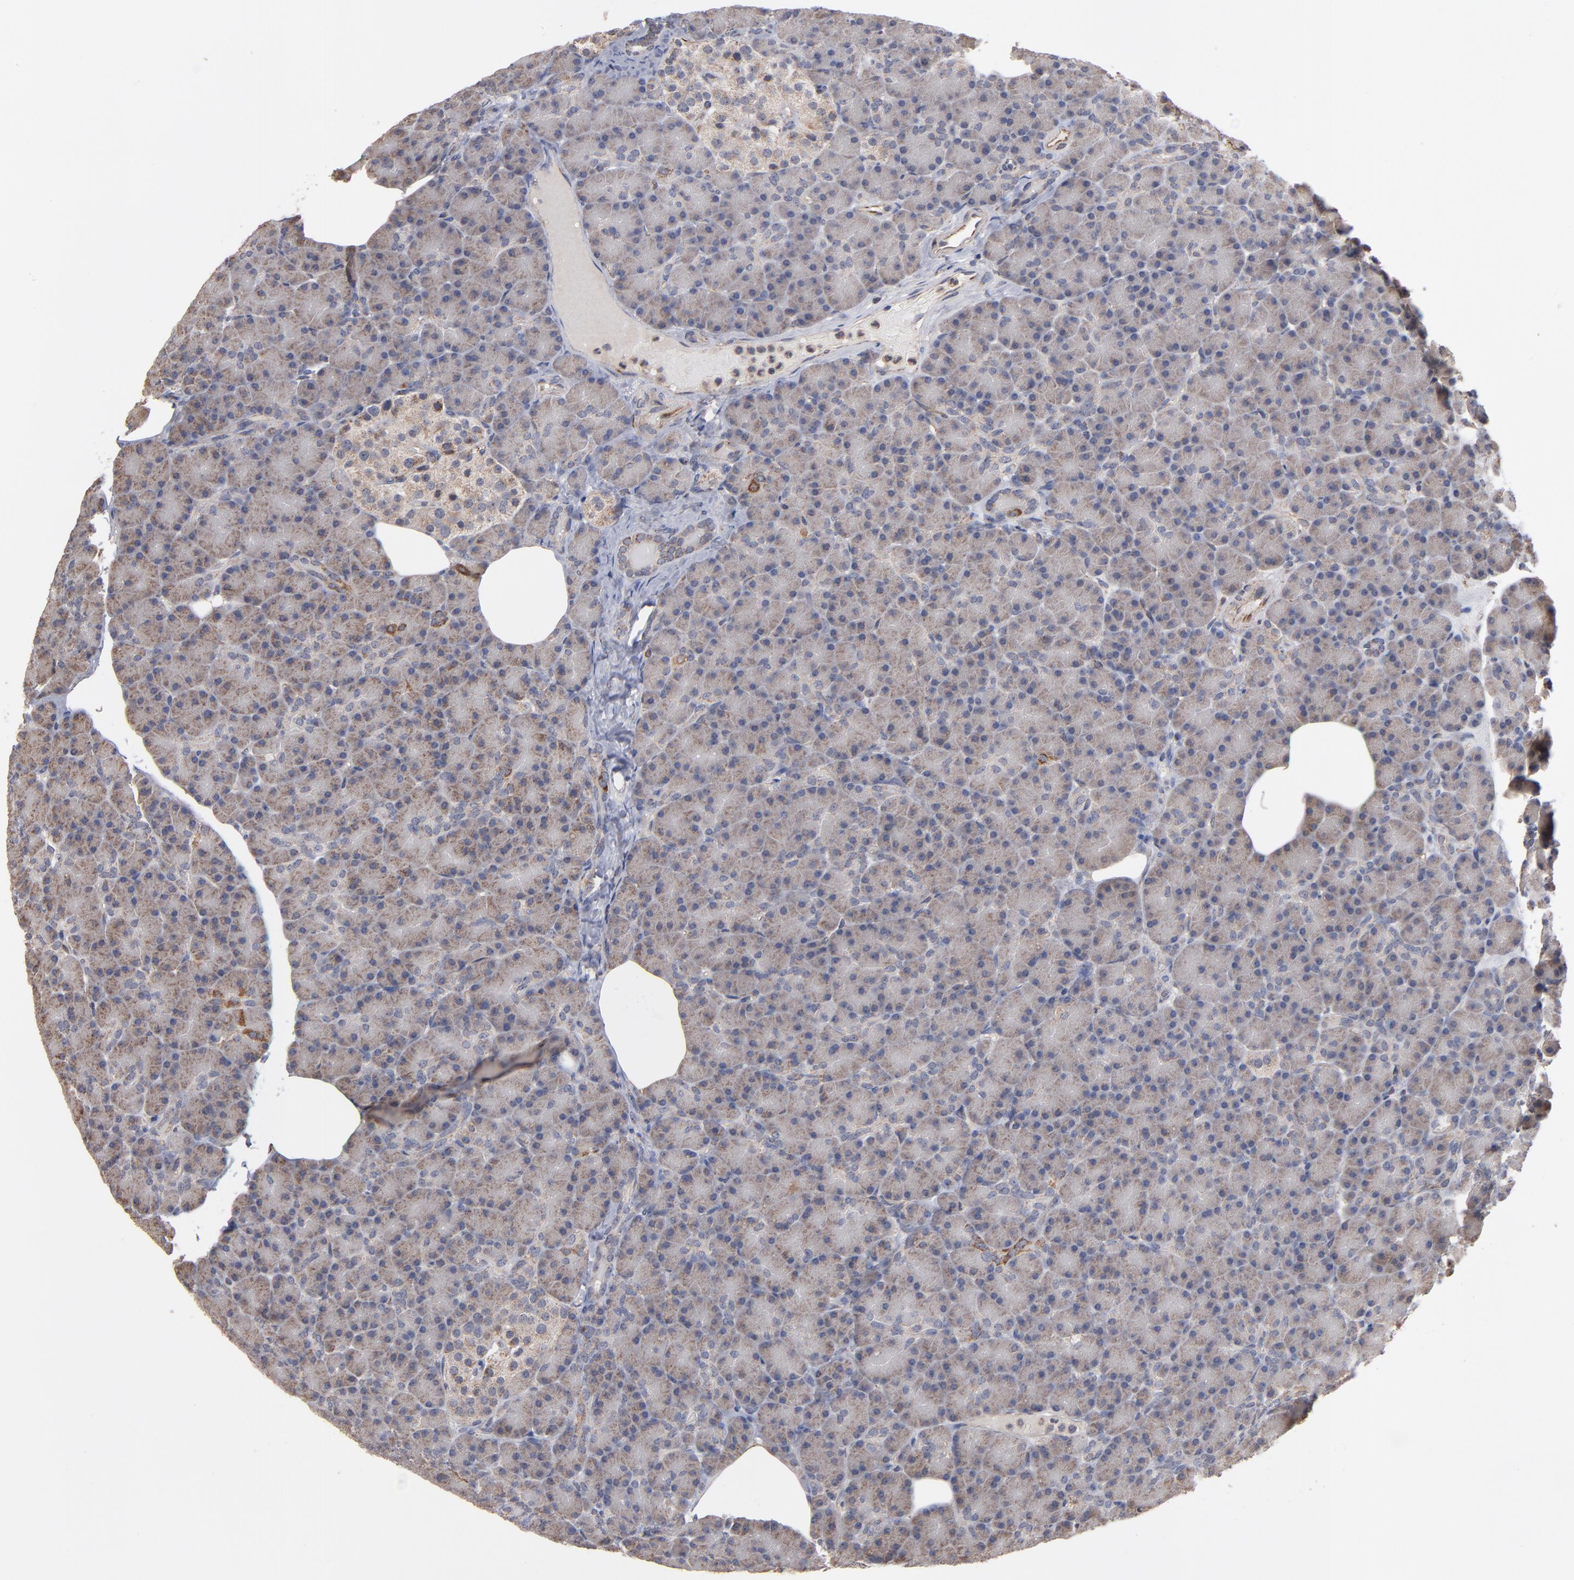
{"staining": {"intensity": "moderate", "quantity": ">75%", "location": "cytoplasmic/membranous"}, "tissue": "pancreas", "cell_type": "Exocrine glandular cells", "image_type": "normal", "snomed": [{"axis": "morphology", "description": "Normal tissue, NOS"}, {"axis": "topography", "description": "Pancreas"}], "caption": "This photomicrograph shows IHC staining of unremarkable pancreas, with medium moderate cytoplasmic/membranous staining in about >75% of exocrine glandular cells.", "gene": "MIPOL1", "patient": {"sex": "female", "age": 43}}